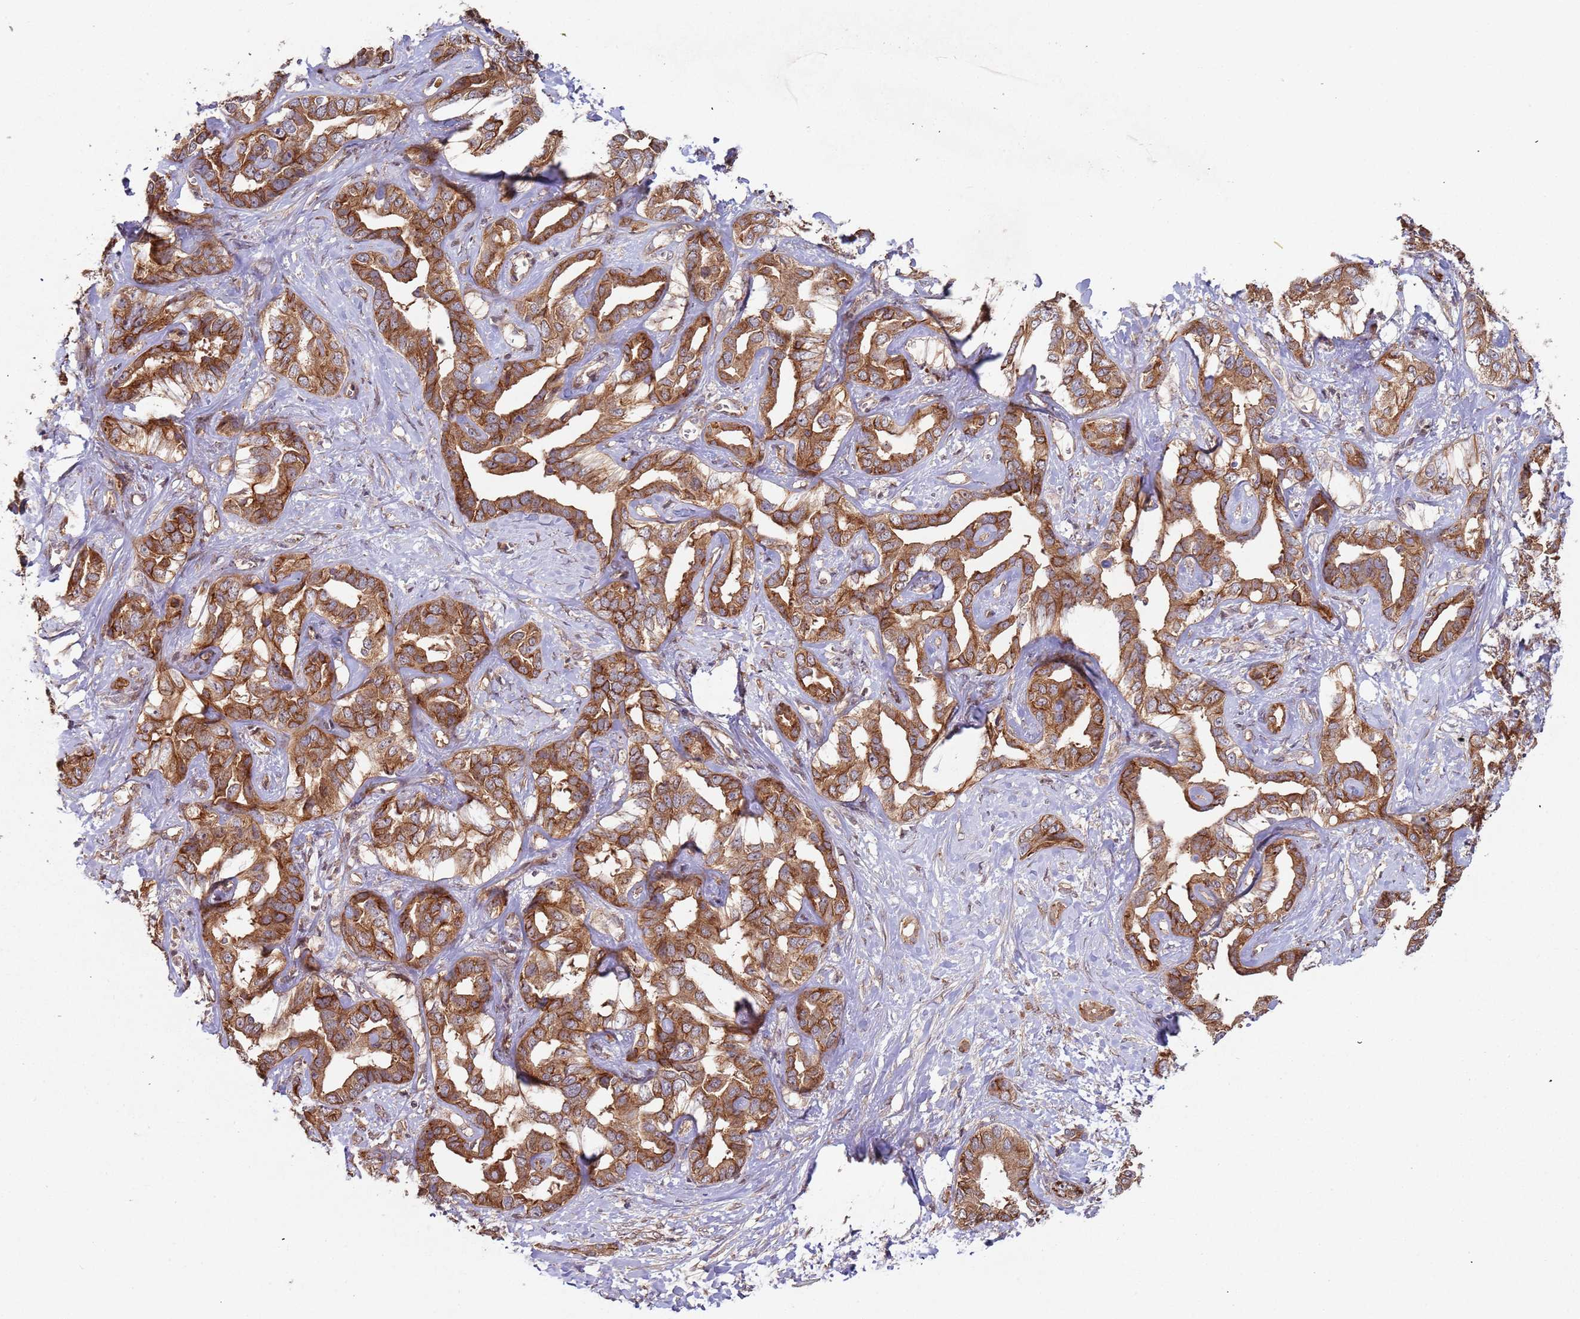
{"staining": {"intensity": "strong", "quantity": ">75%", "location": "cytoplasmic/membranous"}, "tissue": "liver cancer", "cell_type": "Tumor cells", "image_type": "cancer", "snomed": [{"axis": "morphology", "description": "Cholangiocarcinoma"}, {"axis": "topography", "description": "Liver"}], "caption": "IHC of liver cholangiocarcinoma demonstrates high levels of strong cytoplasmic/membranous staining in approximately >75% of tumor cells.", "gene": "KANSL1L", "patient": {"sex": "male", "age": 59}}